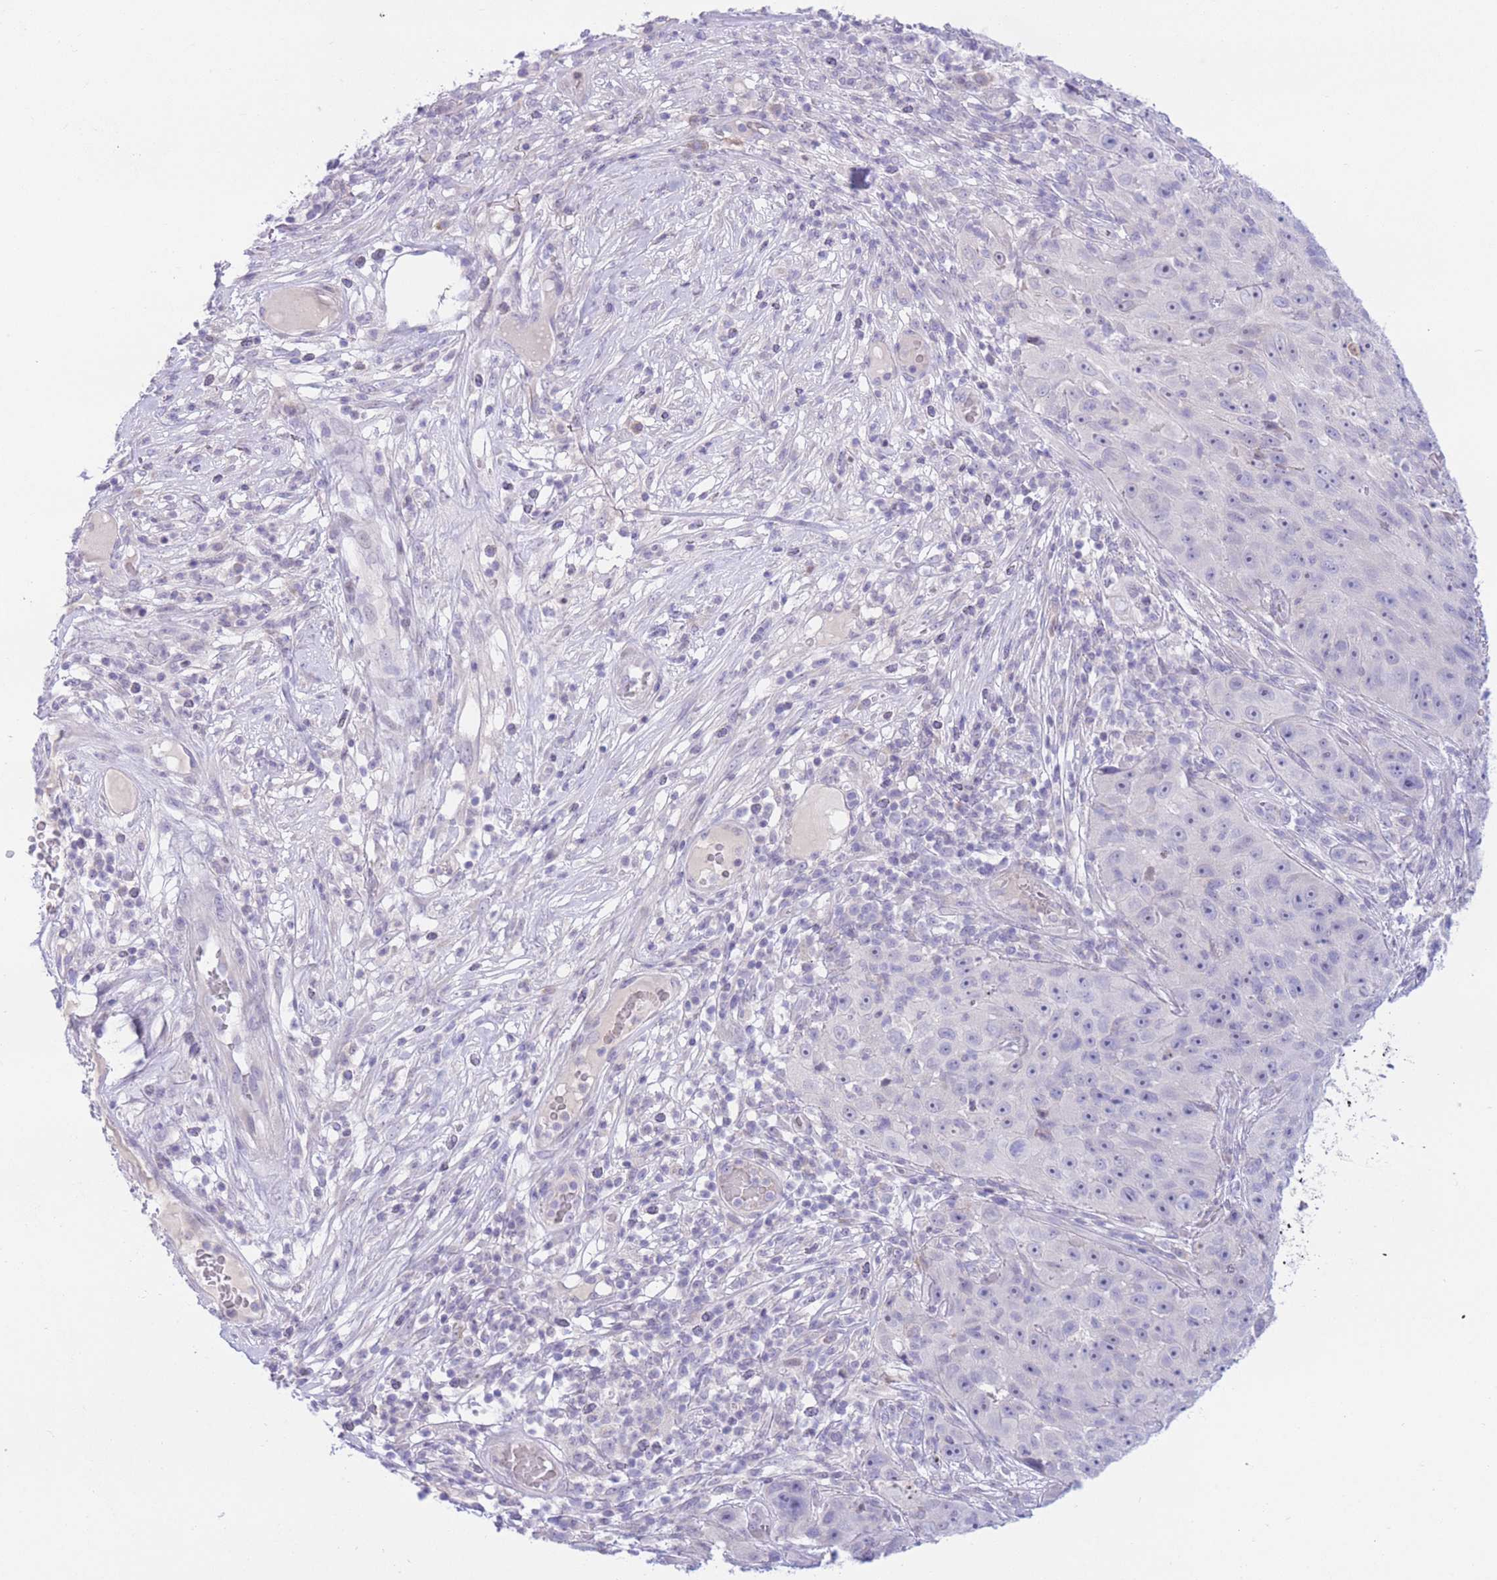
{"staining": {"intensity": "negative", "quantity": "none", "location": "none"}, "tissue": "skin cancer", "cell_type": "Tumor cells", "image_type": "cancer", "snomed": [{"axis": "morphology", "description": "Squamous cell carcinoma, NOS"}, {"axis": "topography", "description": "Skin"}], "caption": "DAB immunohistochemical staining of squamous cell carcinoma (skin) demonstrates no significant positivity in tumor cells.", "gene": "RPL39L", "patient": {"sex": "female", "age": 87}}